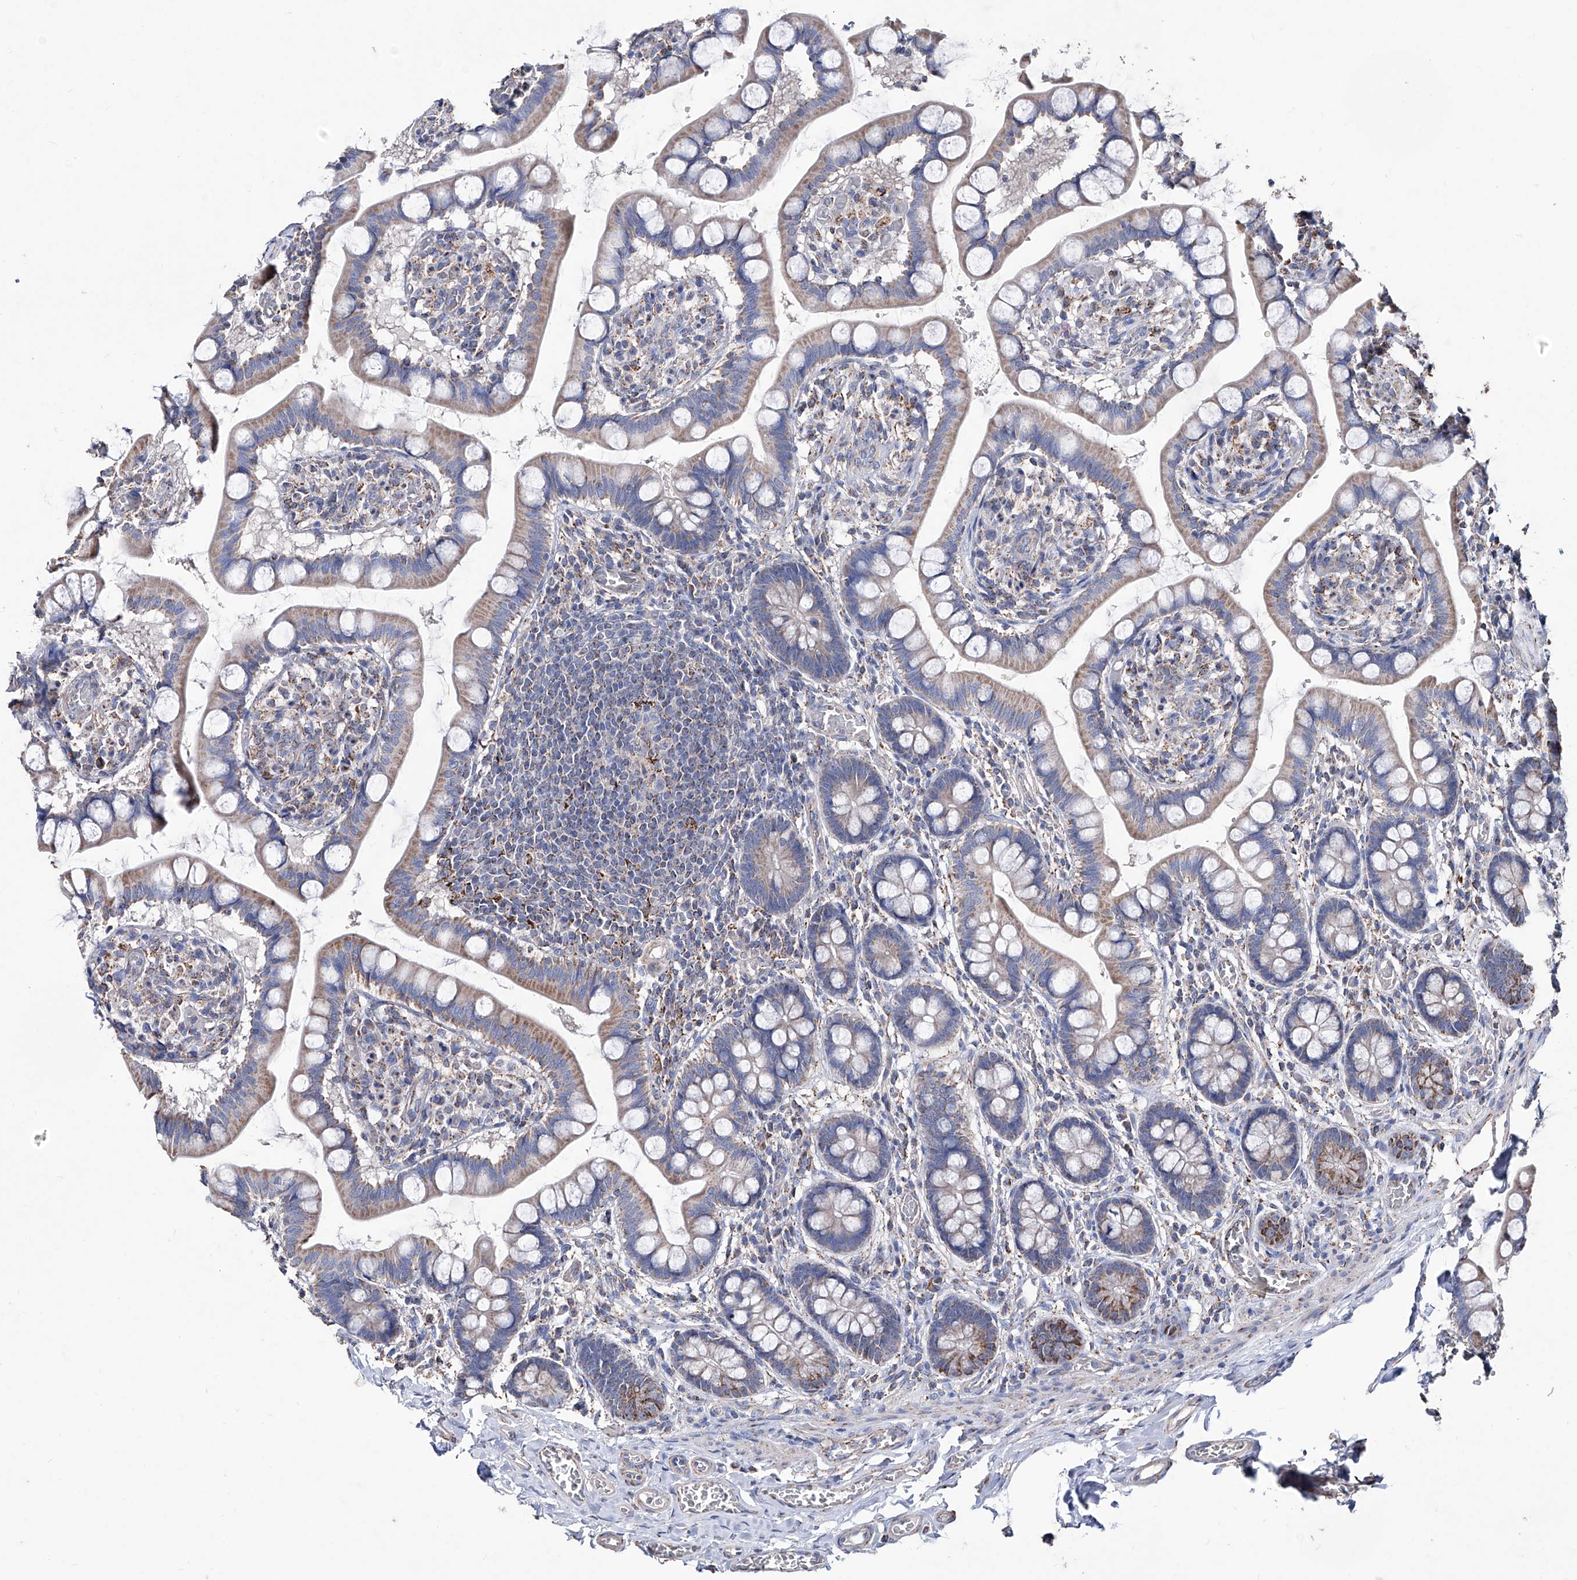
{"staining": {"intensity": "weak", "quantity": "25%-75%", "location": "cytoplasmic/membranous"}, "tissue": "small intestine", "cell_type": "Glandular cells", "image_type": "normal", "snomed": [{"axis": "morphology", "description": "Normal tissue, NOS"}, {"axis": "topography", "description": "Small intestine"}], "caption": "Small intestine stained for a protein (brown) displays weak cytoplasmic/membranous positive staining in about 25%-75% of glandular cells.", "gene": "NHS", "patient": {"sex": "male", "age": 52}}